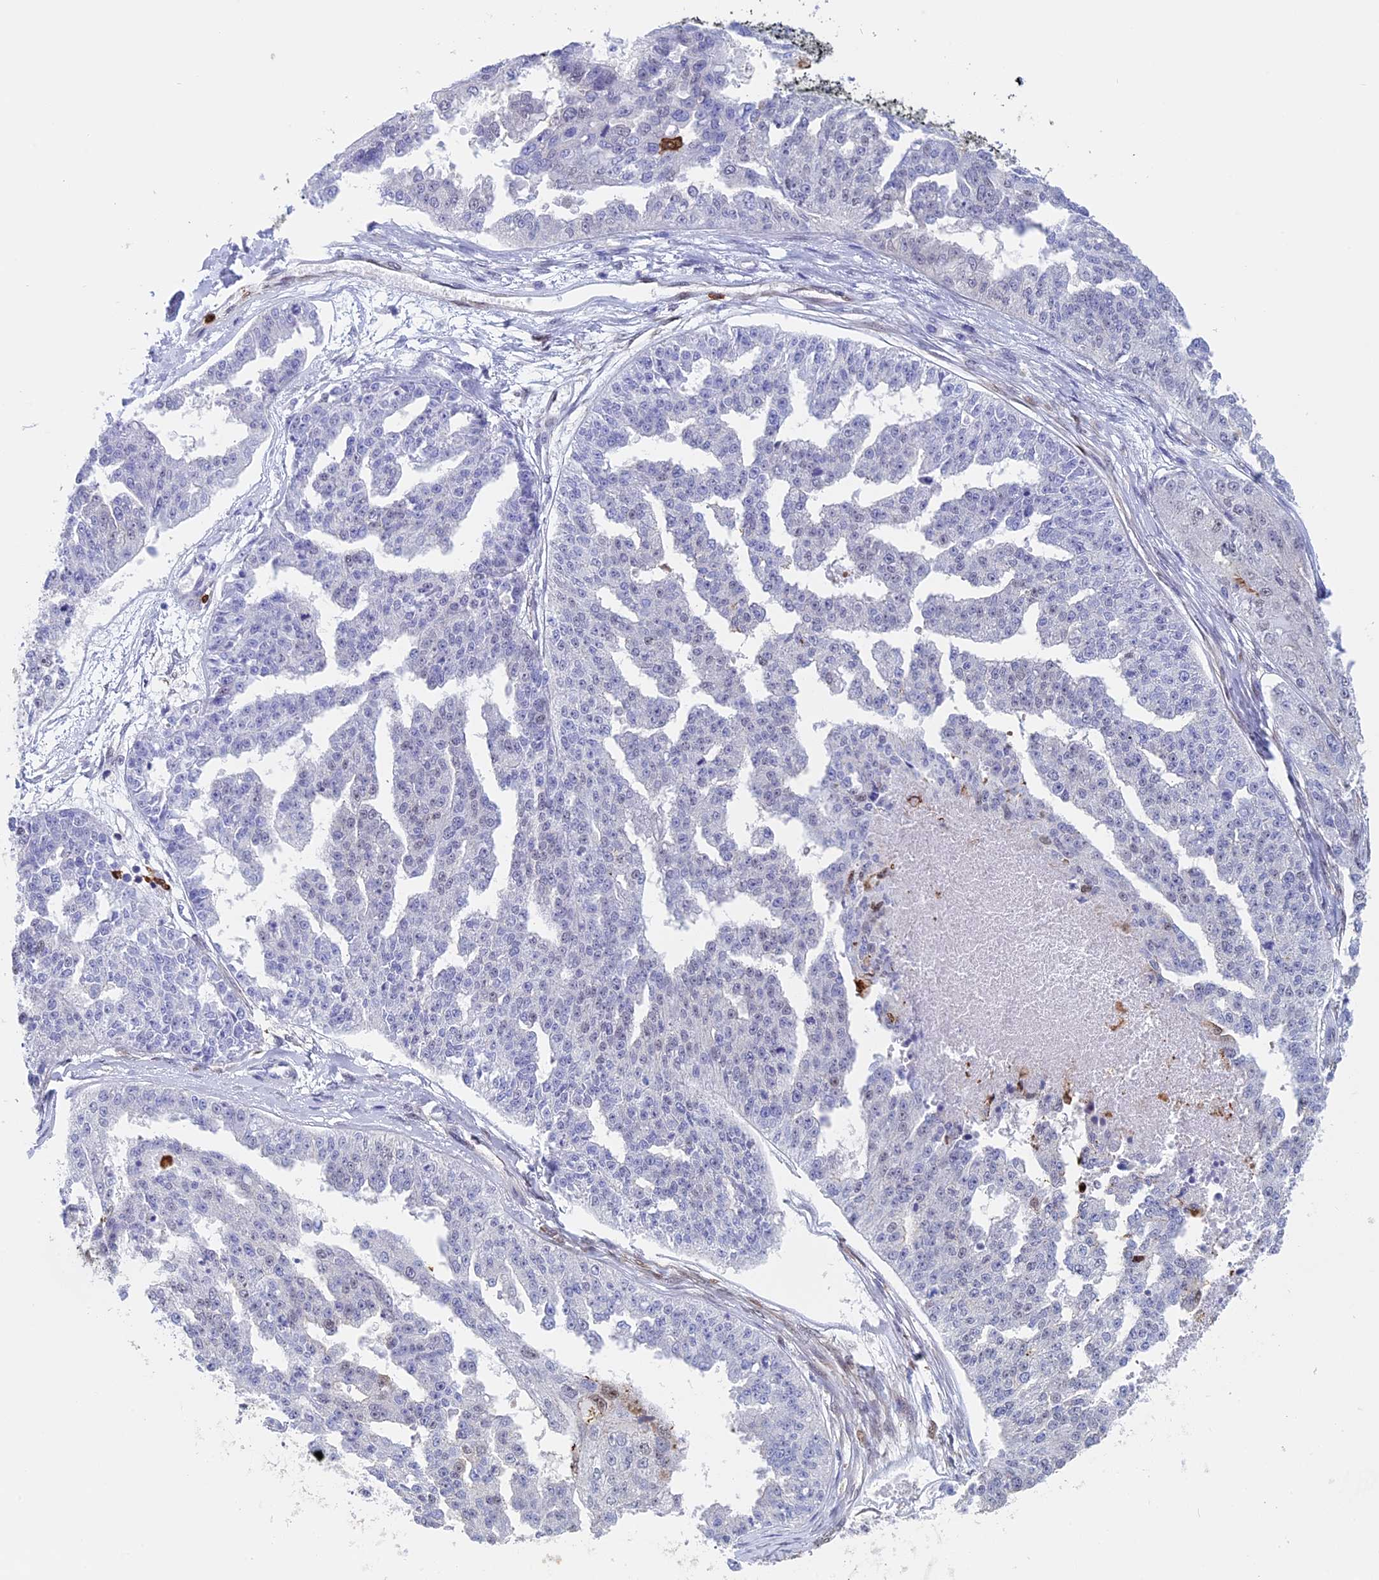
{"staining": {"intensity": "negative", "quantity": "none", "location": "none"}, "tissue": "ovarian cancer", "cell_type": "Tumor cells", "image_type": "cancer", "snomed": [{"axis": "morphology", "description": "Cystadenocarcinoma, serous, NOS"}, {"axis": "topography", "description": "Ovary"}], "caption": "The image displays no significant expression in tumor cells of ovarian cancer (serous cystadenocarcinoma).", "gene": "SLC26A1", "patient": {"sex": "female", "age": 58}}